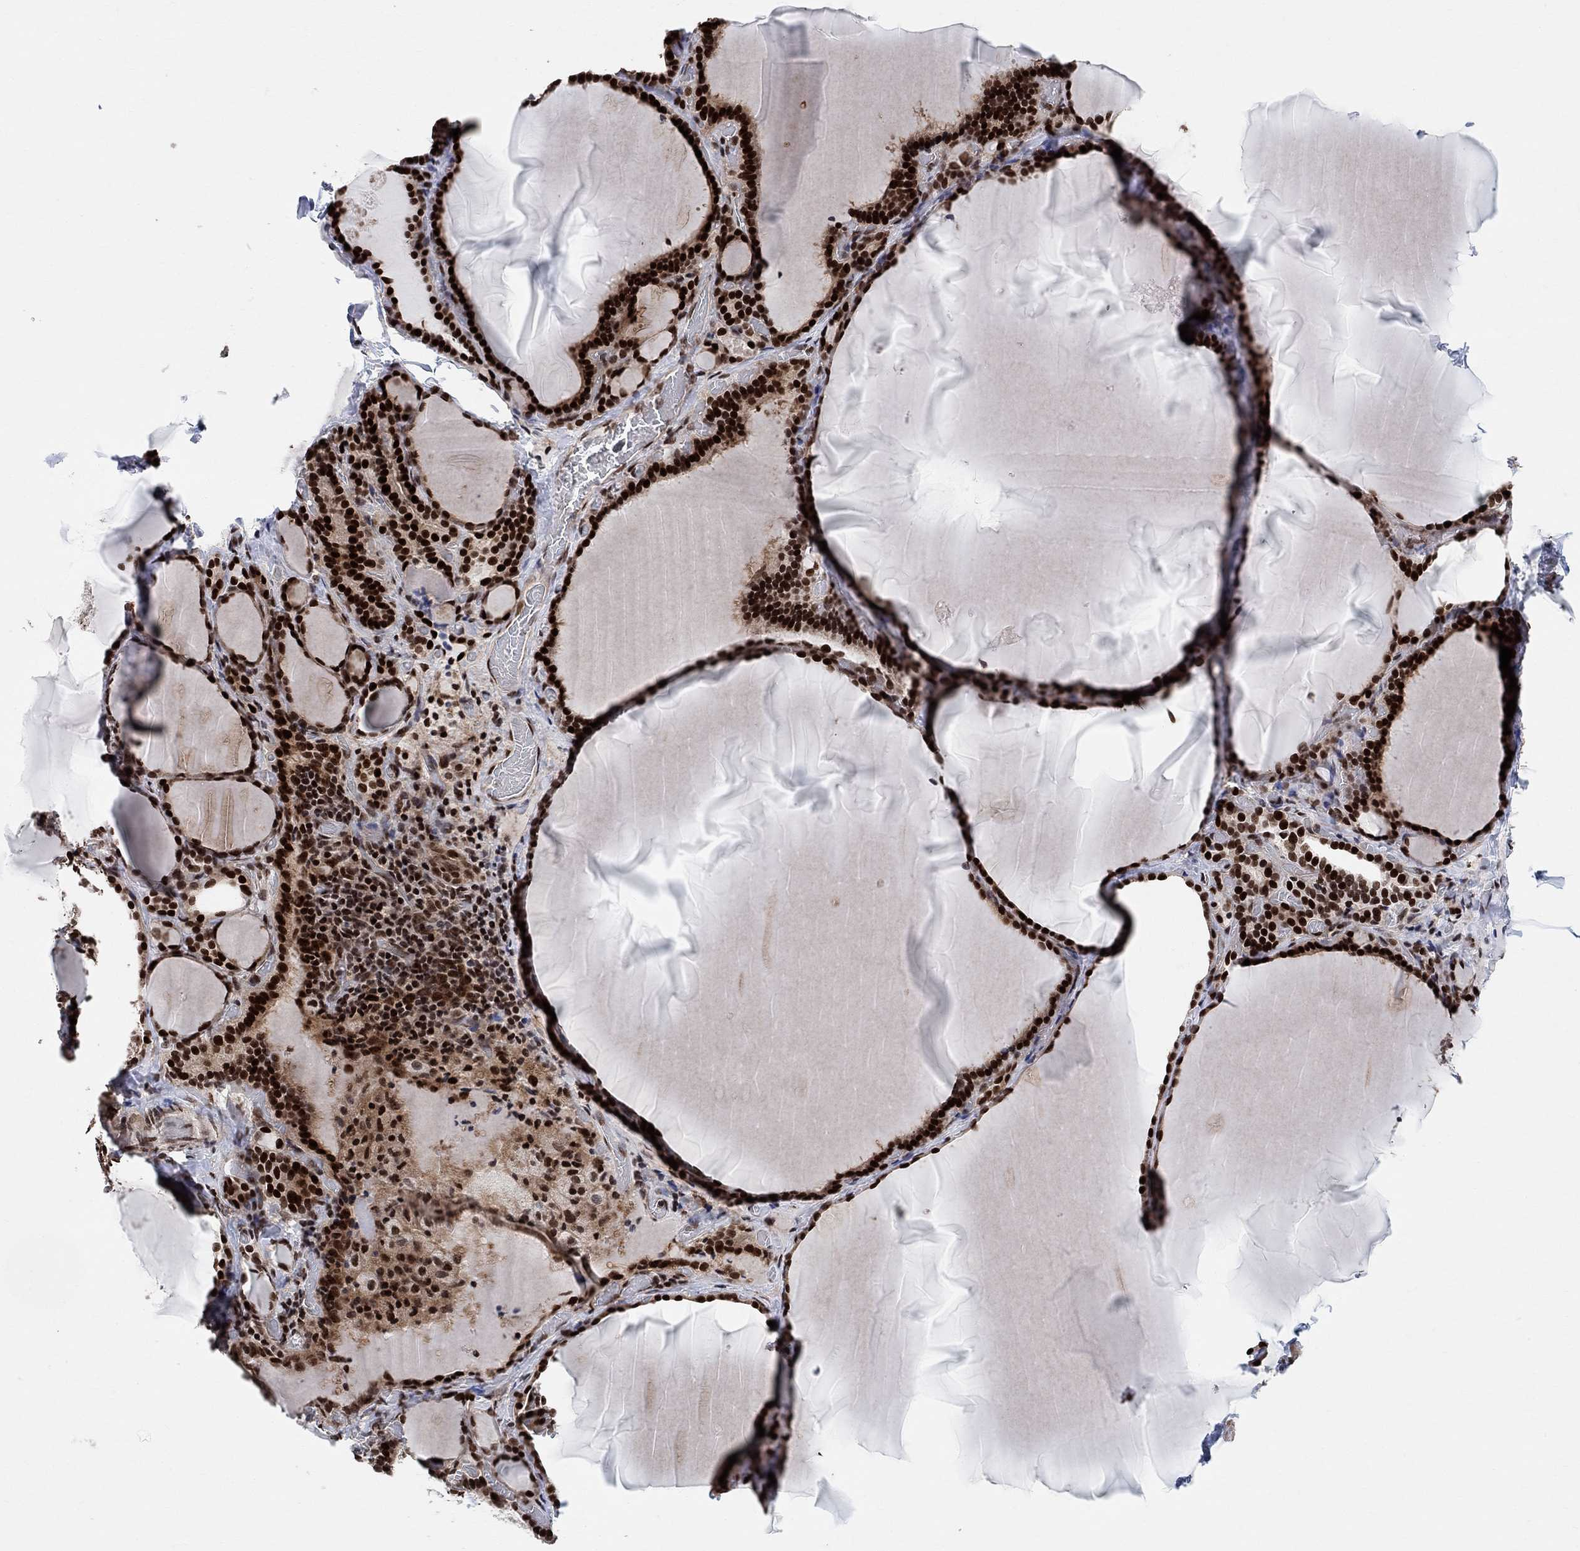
{"staining": {"intensity": "strong", "quantity": ">75%", "location": "nuclear"}, "tissue": "thyroid gland", "cell_type": "Glandular cells", "image_type": "normal", "snomed": [{"axis": "morphology", "description": "Normal tissue, NOS"}, {"axis": "morphology", "description": "Hyperplasia, NOS"}, {"axis": "topography", "description": "Thyroid gland"}], "caption": "A high-resolution micrograph shows immunohistochemistry (IHC) staining of benign thyroid gland, which exhibits strong nuclear expression in approximately >75% of glandular cells. (Stains: DAB (3,3'-diaminobenzidine) in brown, nuclei in blue, Microscopy: brightfield microscopy at high magnification).", "gene": "E4F1", "patient": {"sex": "female", "age": 27}}